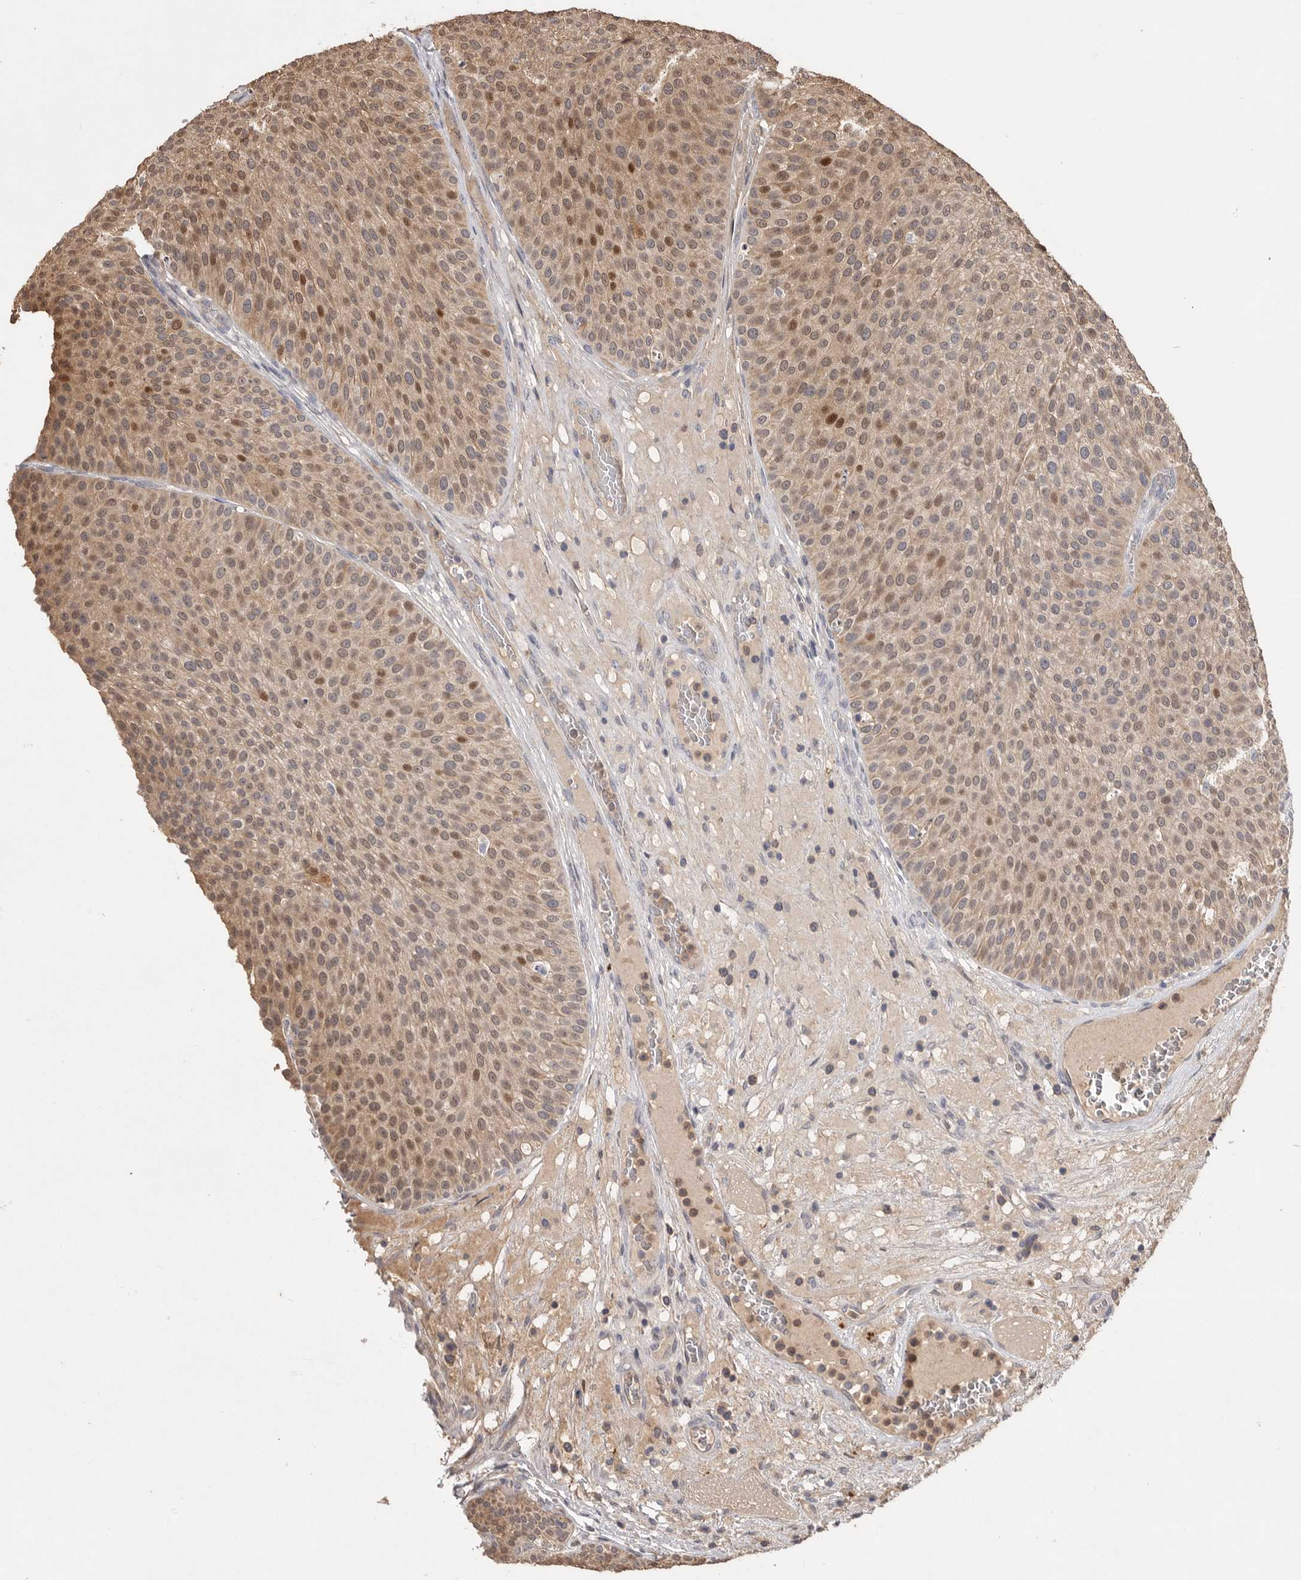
{"staining": {"intensity": "moderate", "quantity": ">75%", "location": "cytoplasmic/membranous,nuclear"}, "tissue": "urothelial cancer", "cell_type": "Tumor cells", "image_type": "cancer", "snomed": [{"axis": "morphology", "description": "Normal tissue, NOS"}, {"axis": "morphology", "description": "Urothelial carcinoma, Low grade"}, {"axis": "topography", "description": "Smooth muscle"}, {"axis": "topography", "description": "Urinary bladder"}], "caption": "Tumor cells display medium levels of moderate cytoplasmic/membranous and nuclear positivity in approximately >75% of cells in urothelial cancer. Using DAB (3,3'-diaminobenzidine) (brown) and hematoxylin (blue) stains, captured at high magnification using brightfield microscopy.", "gene": "VN1R4", "patient": {"sex": "male", "age": 60}}